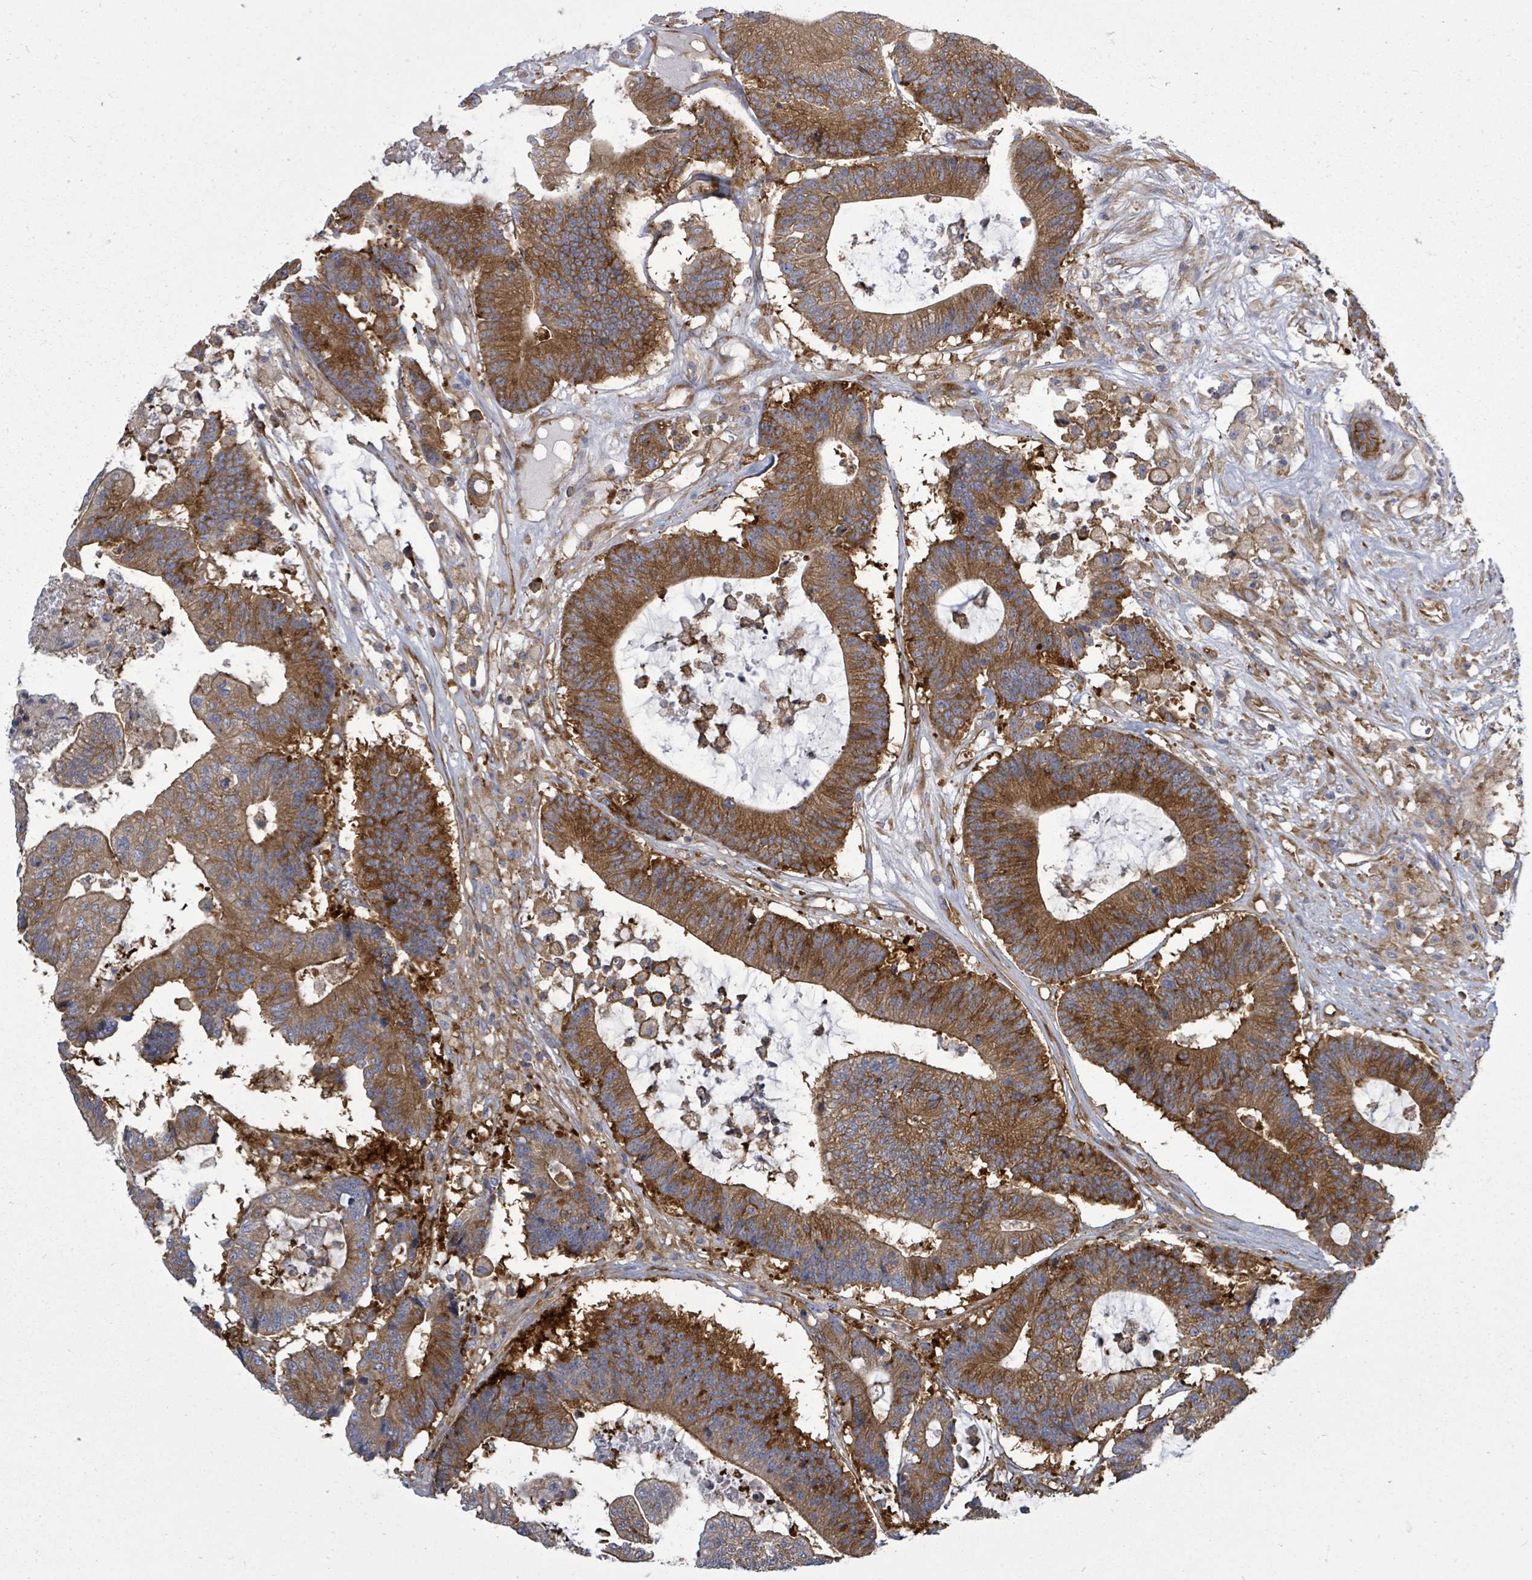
{"staining": {"intensity": "moderate", "quantity": ">75%", "location": "cytoplasmic/membranous"}, "tissue": "colorectal cancer", "cell_type": "Tumor cells", "image_type": "cancer", "snomed": [{"axis": "morphology", "description": "Adenocarcinoma, NOS"}, {"axis": "topography", "description": "Colon"}], "caption": "IHC staining of colorectal cancer, which shows medium levels of moderate cytoplasmic/membranous staining in about >75% of tumor cells indicating moderate cytoplasmic/membranous protein positivity. The staining was performed using DAB (brown) for protein detection and nuclei were counterstained in hematoxylin (blue).", "gene": "EIF3C", "patient": {"sex": "female", "age": 84}}